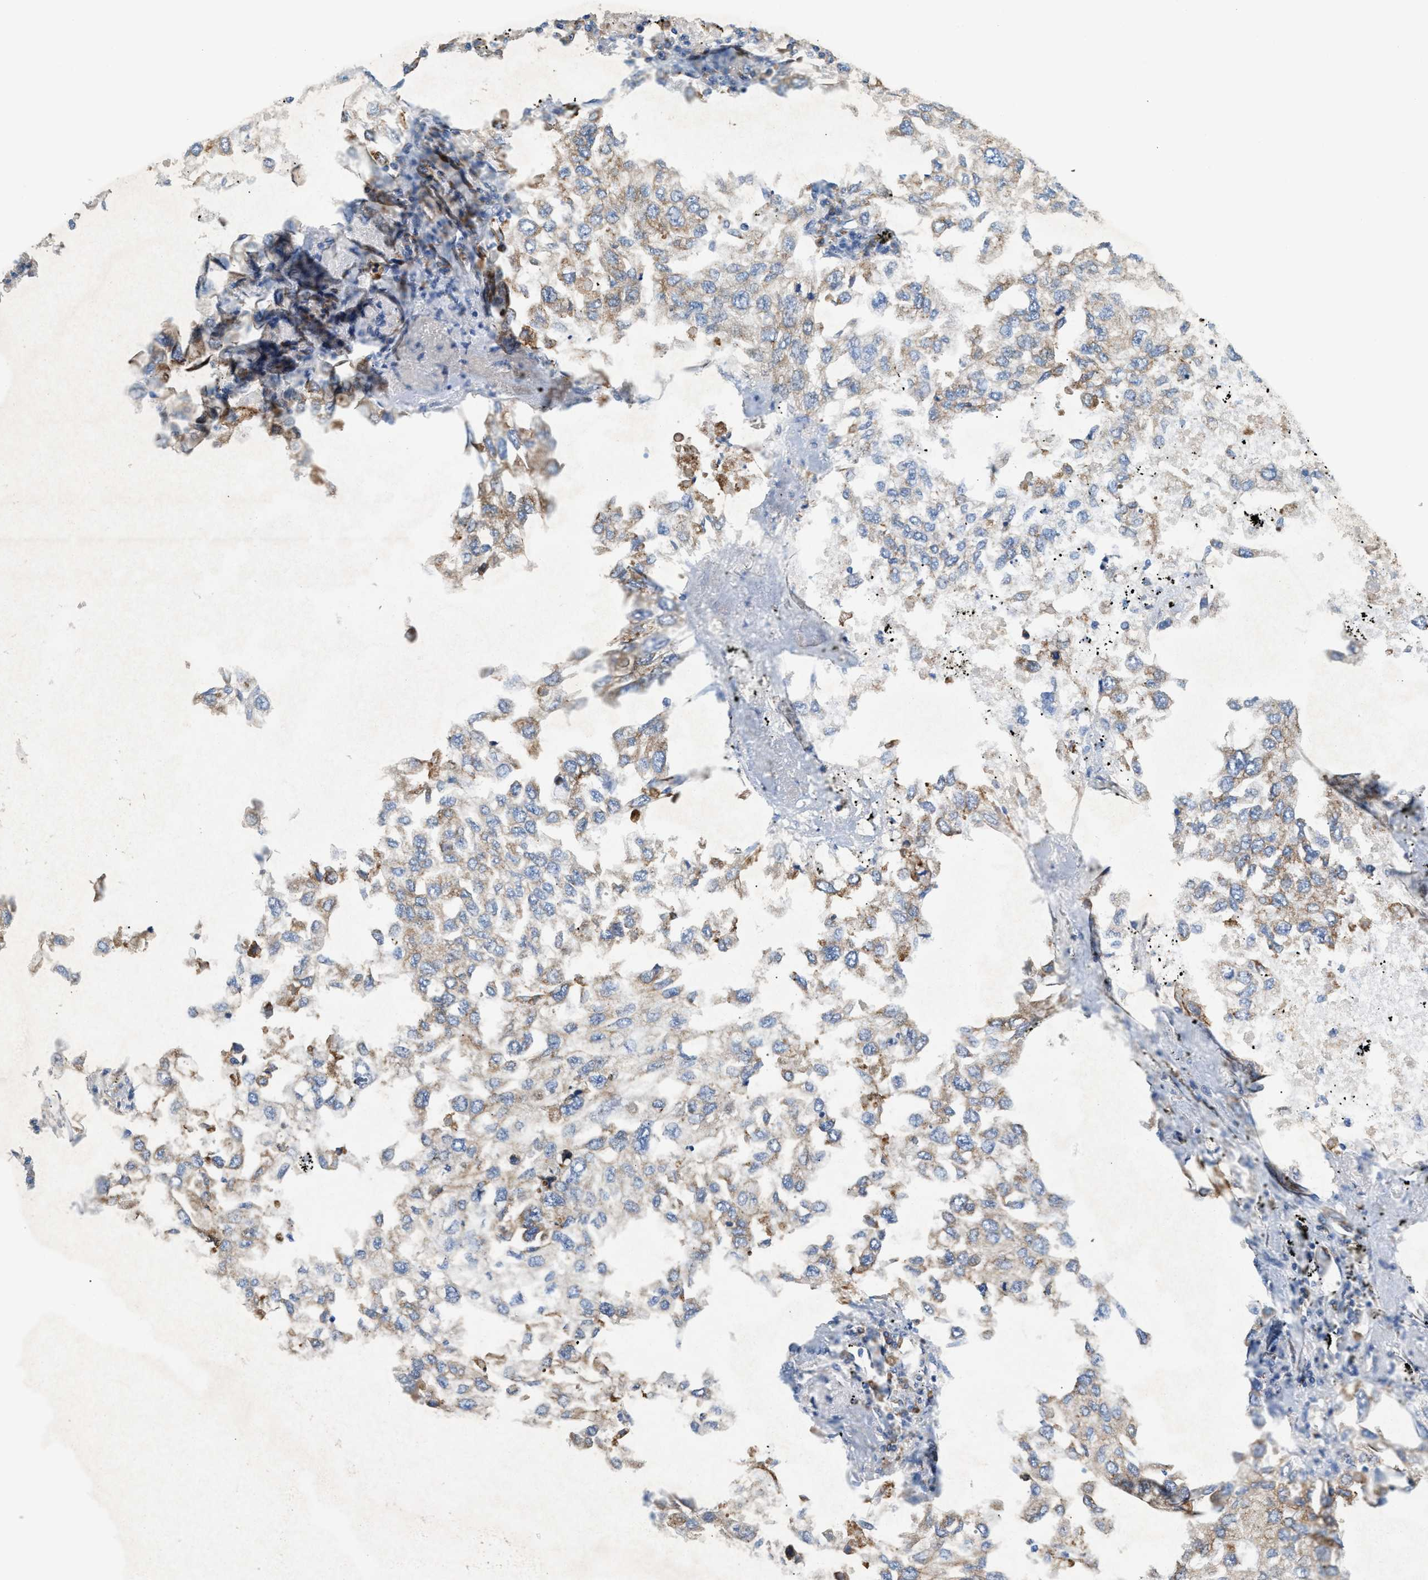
{"staining": {"intensity": "weak", "quantity": "25%-75%", "location": "cytoplasmic/membranous"}, "tissue": "lung cancer", "cell_type": "Tumor cells", "image_type": "cancer", "snomed": [{"axis": "morphology", "description": "Inflammation, NOS"}, {"axis": "morphology", "description": "Adenocarcinoma, NOS"}, {"axis": "topography", "description": "Lung"}], "caption": "Tumor cells display low levels of weak cytoplasmic/membranous positivity in about 25%-75% of cells in lung cancer. The staining is performed using DAB brown chromogen to label protein expression. The nuclei are counter-stained blue using hematoxylin.", "gene": "DYNC2I1", "patient": {"sex": "male", "age": 63}}